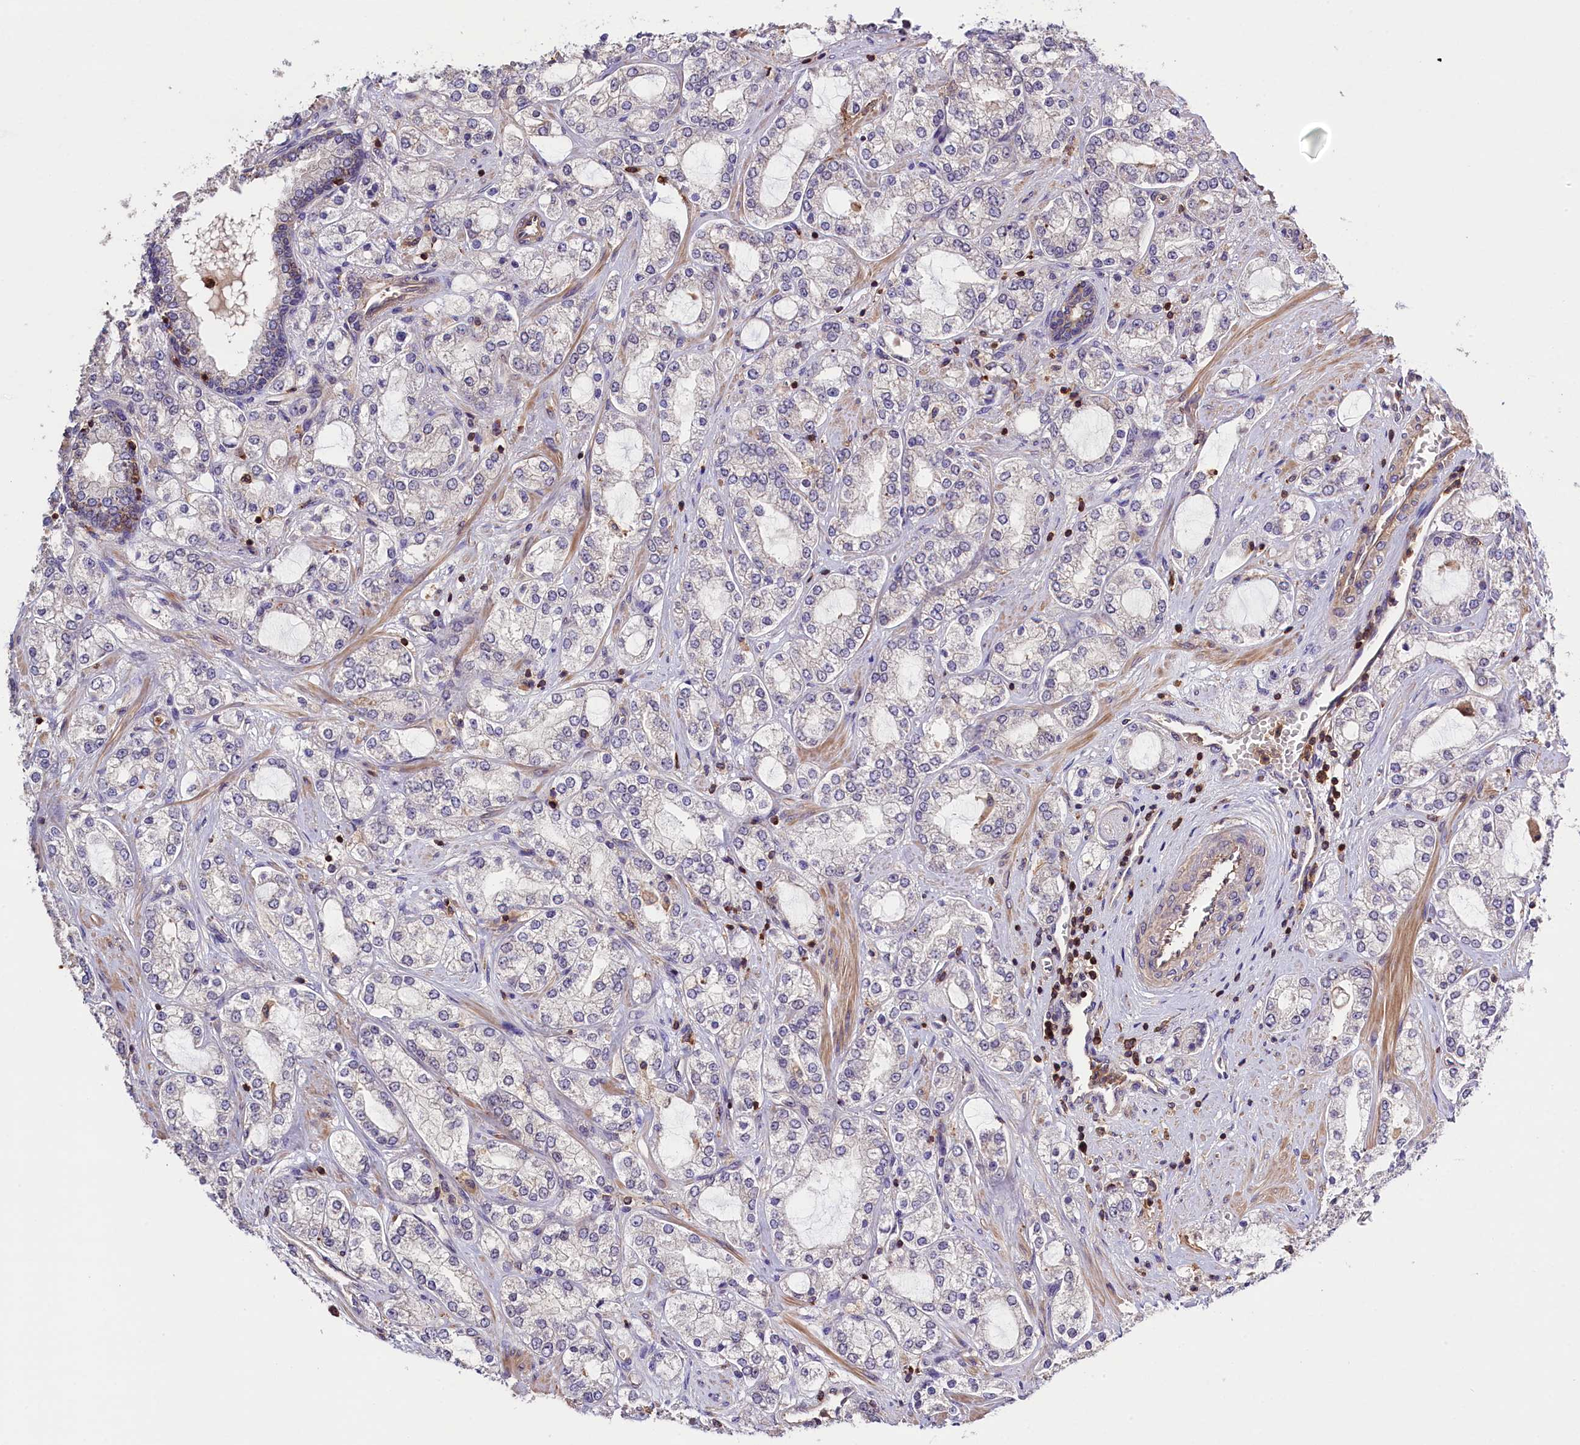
{"staining": {"intensity": "negative", "quantity": "none", "location": "none"}, "tissue": "prostate cancer", "cell_type": "Tumor cells", "image_type": "cancer", "snomed": [{"axis": "morphology", "description": "Adenocarcinoma, High grade"}, {"axis": "topography", "description": "Prostate"}], "caption": "There is no significant expression in tumor cells of prostate cancer (high-grade adenocarcinoma).", "gene": "SKIDA1", "patient": {"sex": "male", "age": 64}}